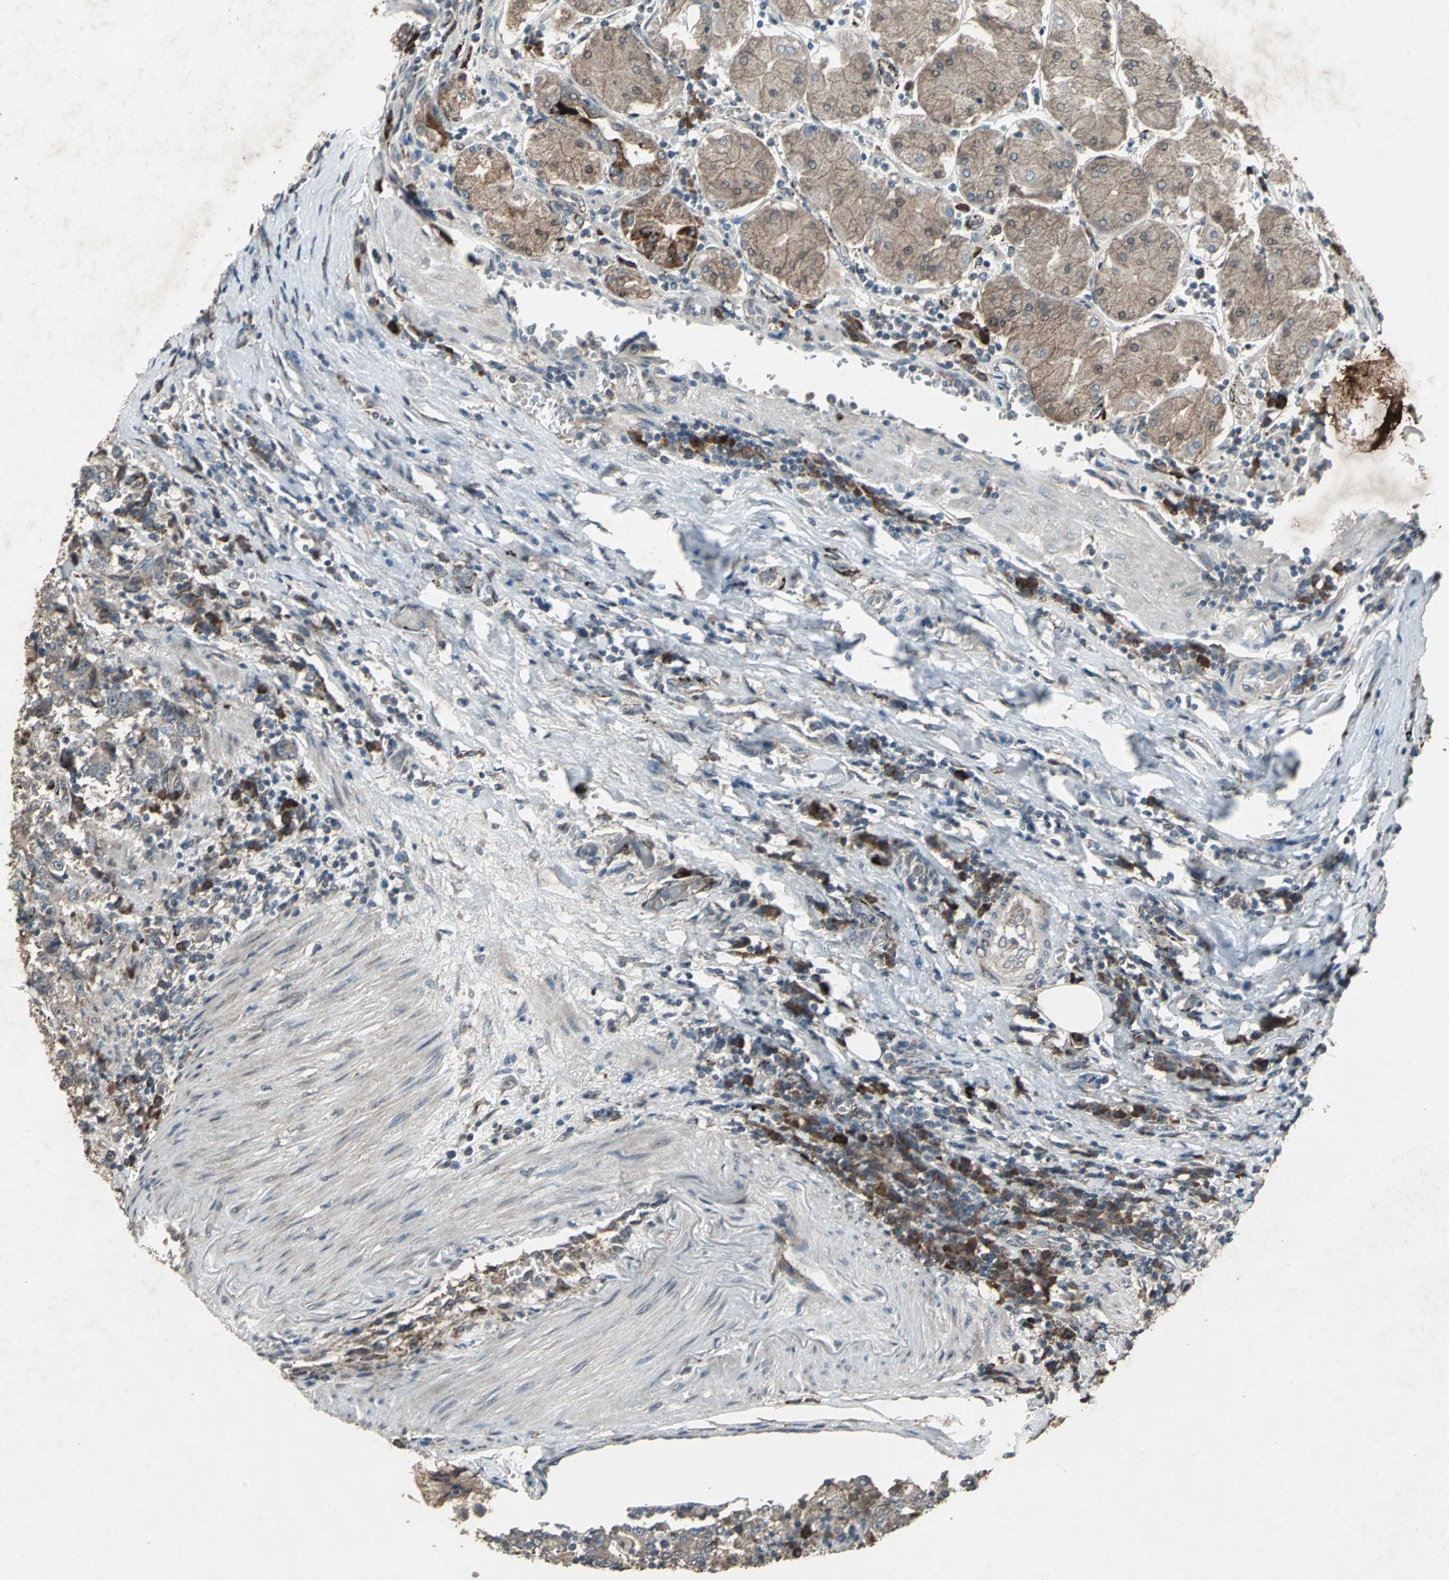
{"staining": {"intensity": "weak", "quantity": ">75%", "location": "cytoplasmic/membranous"}, "tissue": "stomach cancer", "cell_type": "Tumor cells", "image_type": "cancer", "snomed": [{"axis": "morphology", "description": "Normal tissue, NOS"}, {"axis": "morphology", "description": "Adenocarcinoma, NOS"}, {"axis": "topography", "description": "Stomach, upper"}, {"axis": "topography", "description": "Stomach"}], "caption": "A brown stain highlights weak cytoplasmic/membranous staining of a protein in human stomach cancer tumor cells.", "gene": "SEPTIN4", "patient": {"sex": "male", "age": 59}}